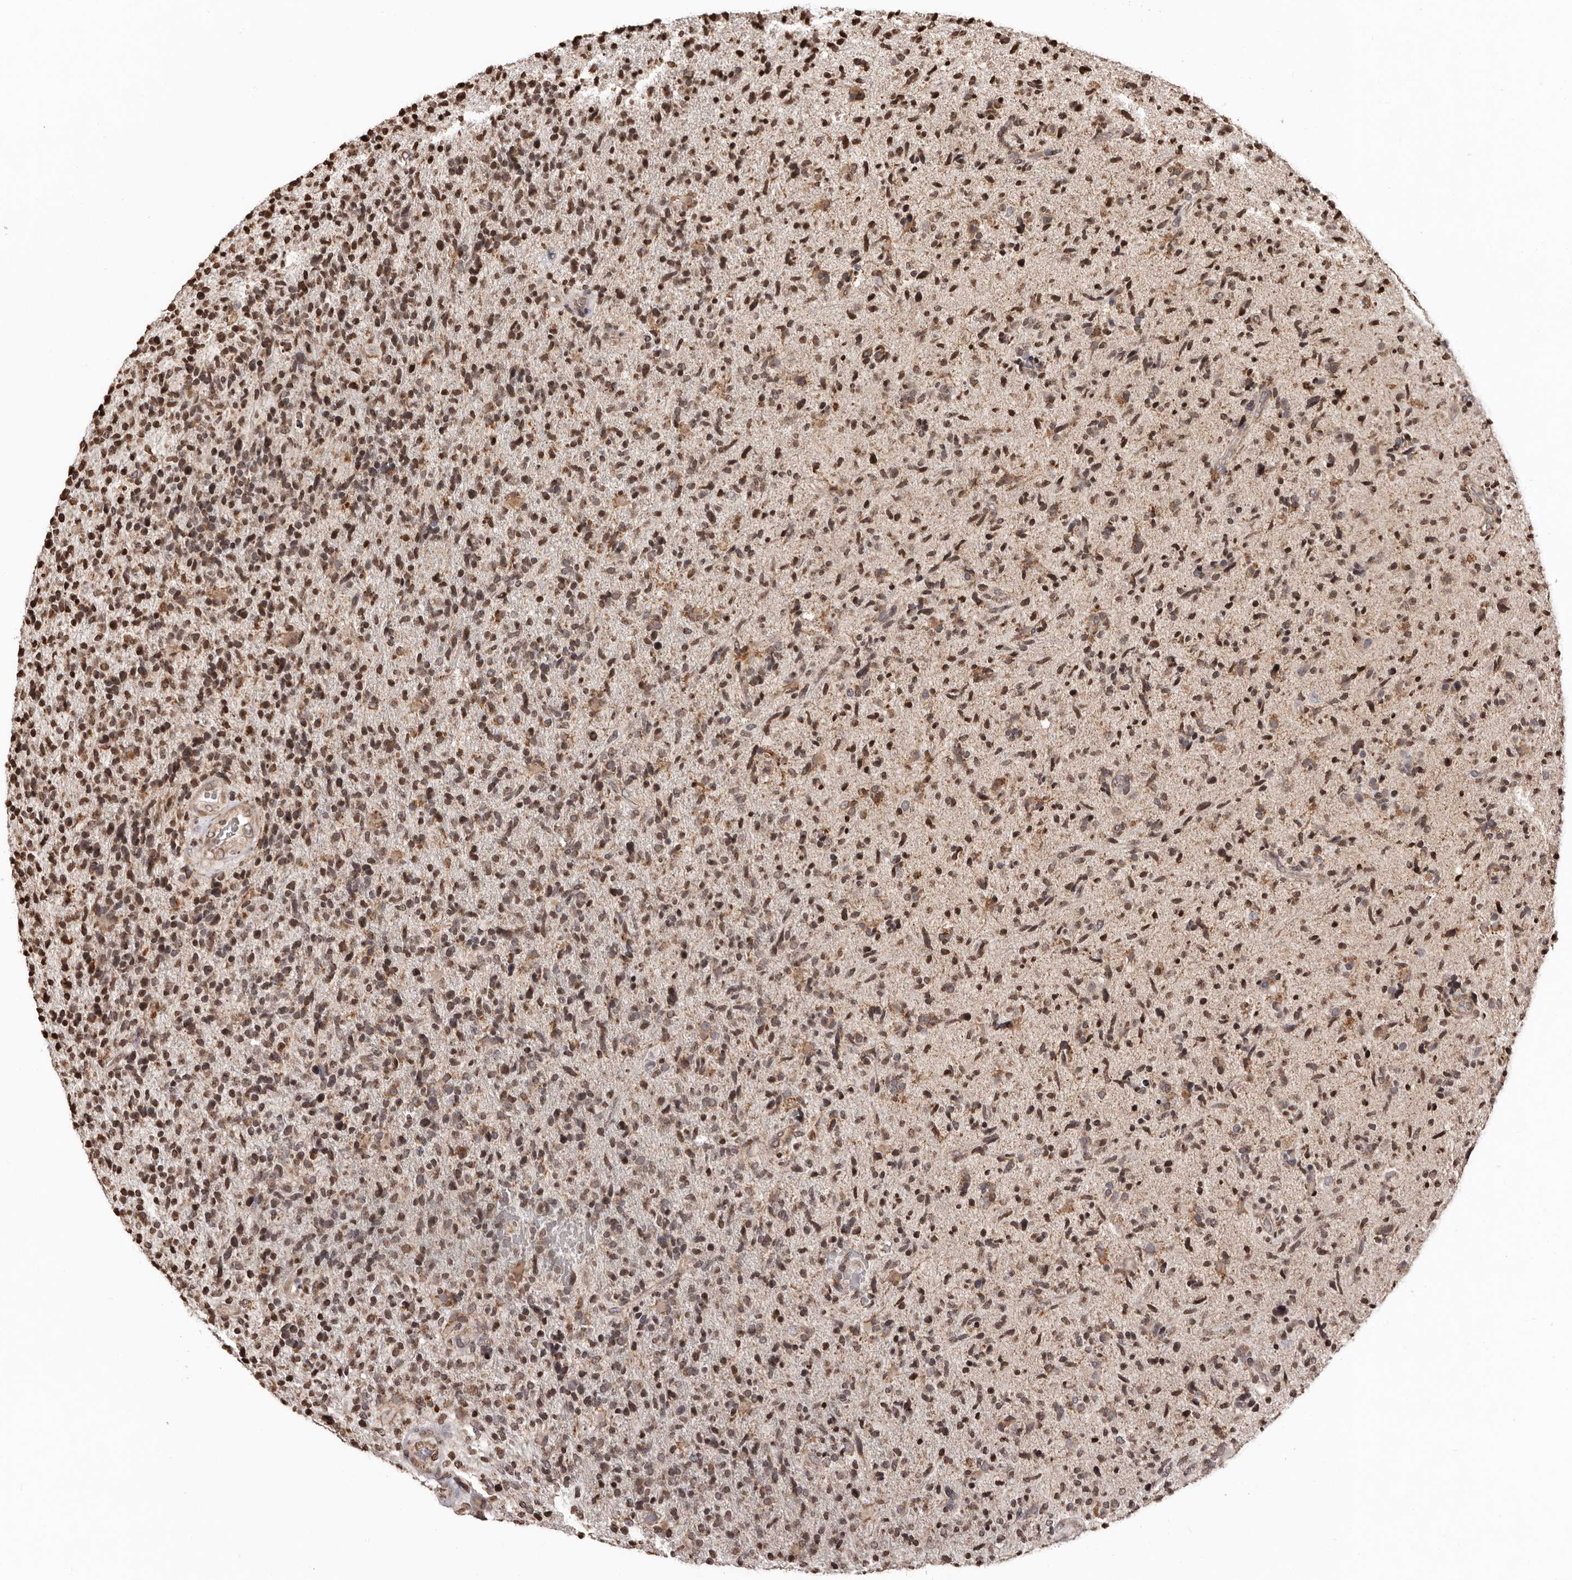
{"staining": {"intensity": "moderate", "quantity": ">75%", "location": "nuclear"}, "tissue": "glioma", "cell_type": "Tumor cells", "image_type": "cancer", "snomed": [{"axis": "morphology", "description": "Glioma, malignant, High grade"}, {"axis": "topography", "description": "Brain"}], "caption": "A brown stain highlights moderate nuclear positivity of a protein in human glioma tumor cells. The staining was performed using DAB to visualize the protein expression in brown, while the nuclei were stained in blue with hematoxylin (Magnification: 20x).", "gene": "CCDC190", "patient": {"sex": "male", "age": 72}}